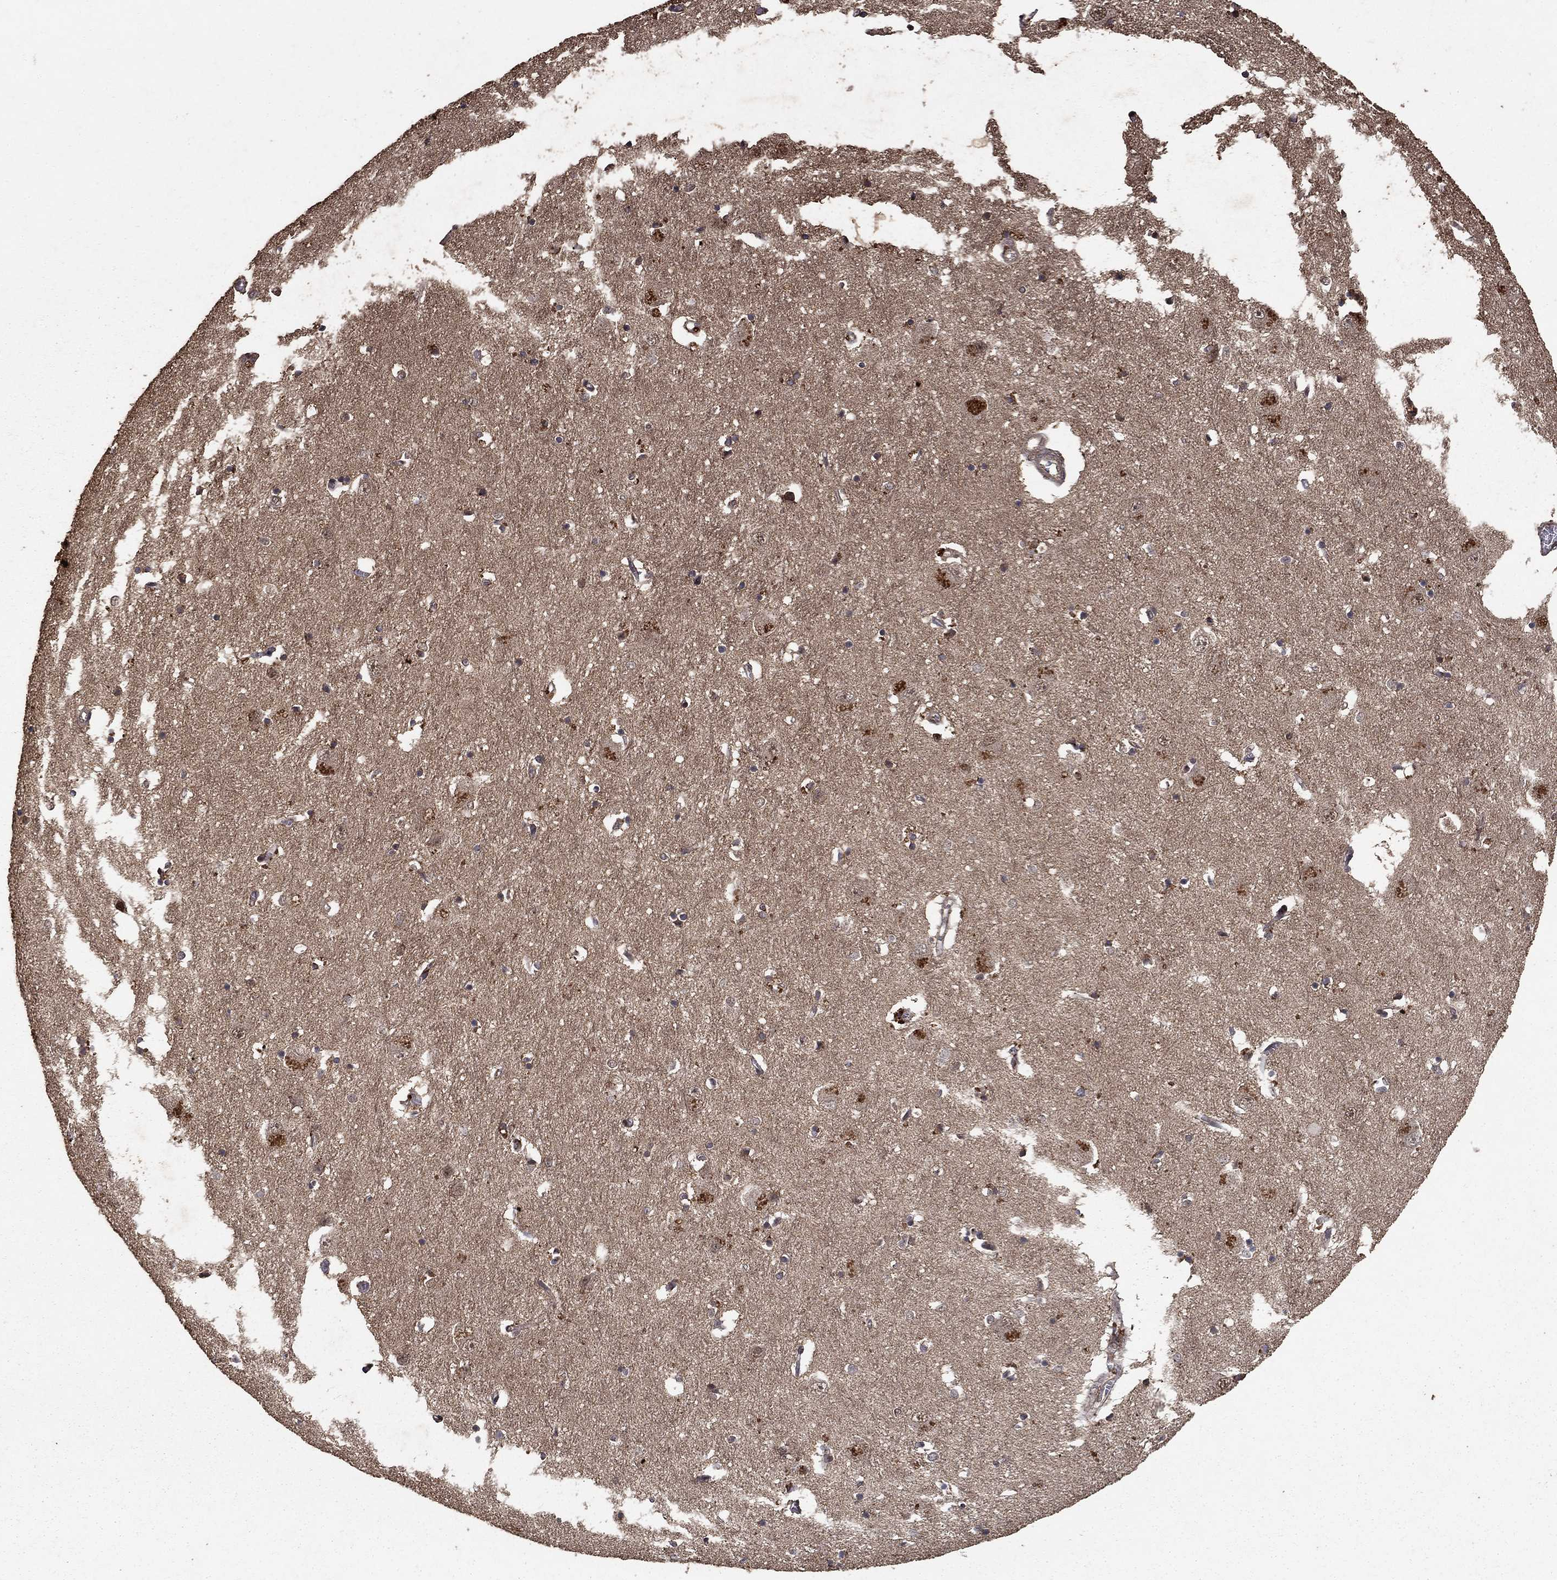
{"staining": {"intensity": "moderate", "quantity": "<25%", "location": "nuclear"}, "tissue": "caudate", "cell_type": "Glial cells", "image_type": "normal", "snomed": [{"axis": "morphology", "description": "Normal tissue, NOS"}, {"axis": "topography", "description": "Lateral ventricle wall"}], "caption": "DAB immunohistochemical staining of normal caudate demonstrates moderate nuclear protein positivity in approximately <25% of glial cells.", "gene": "PRDM1", "patient": {"sex": "male", "age": 54}}